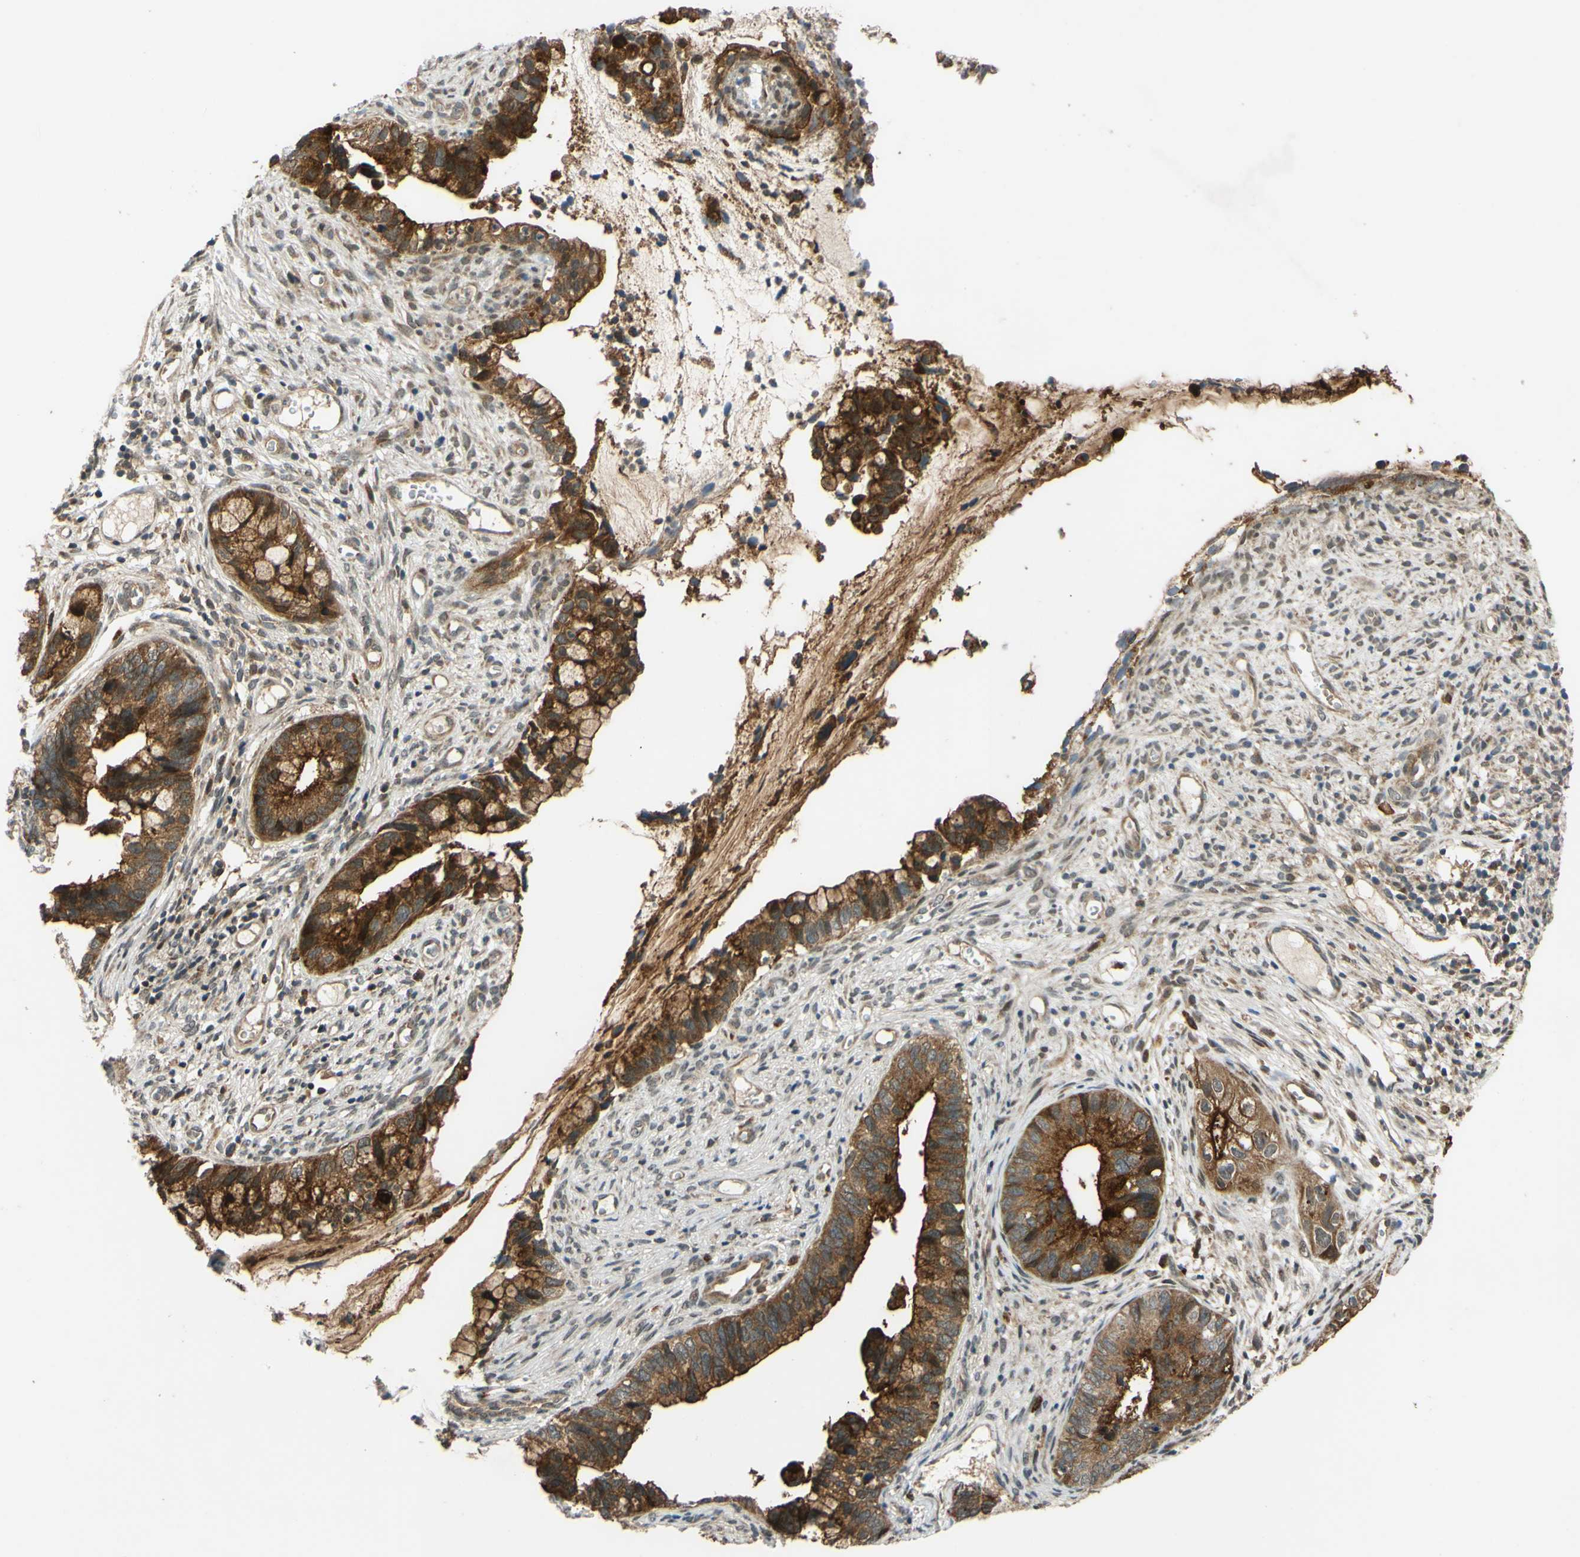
{"staining": {"intensity": "strong", "quantity": ">75%", "location": "cytoplasmic/membranous"}, "tissue": "cervical cancer", "cell_type": "Tumor cells", "image_type": "cancer", "snomed": [{"axis": "morphology", "description": "Adenocarcinoma, NOS"}, {"axis": "topography", "description": "Cervix"}], "caption": "The histopathology image reveals immunohistochemical staining of cervical cancer. There is strong cytoplasmic/membranous expression is present in approximately >75% of tumor cells.", "gene": "ABCC8", "patient": {"sex": "female", "age": 44}}